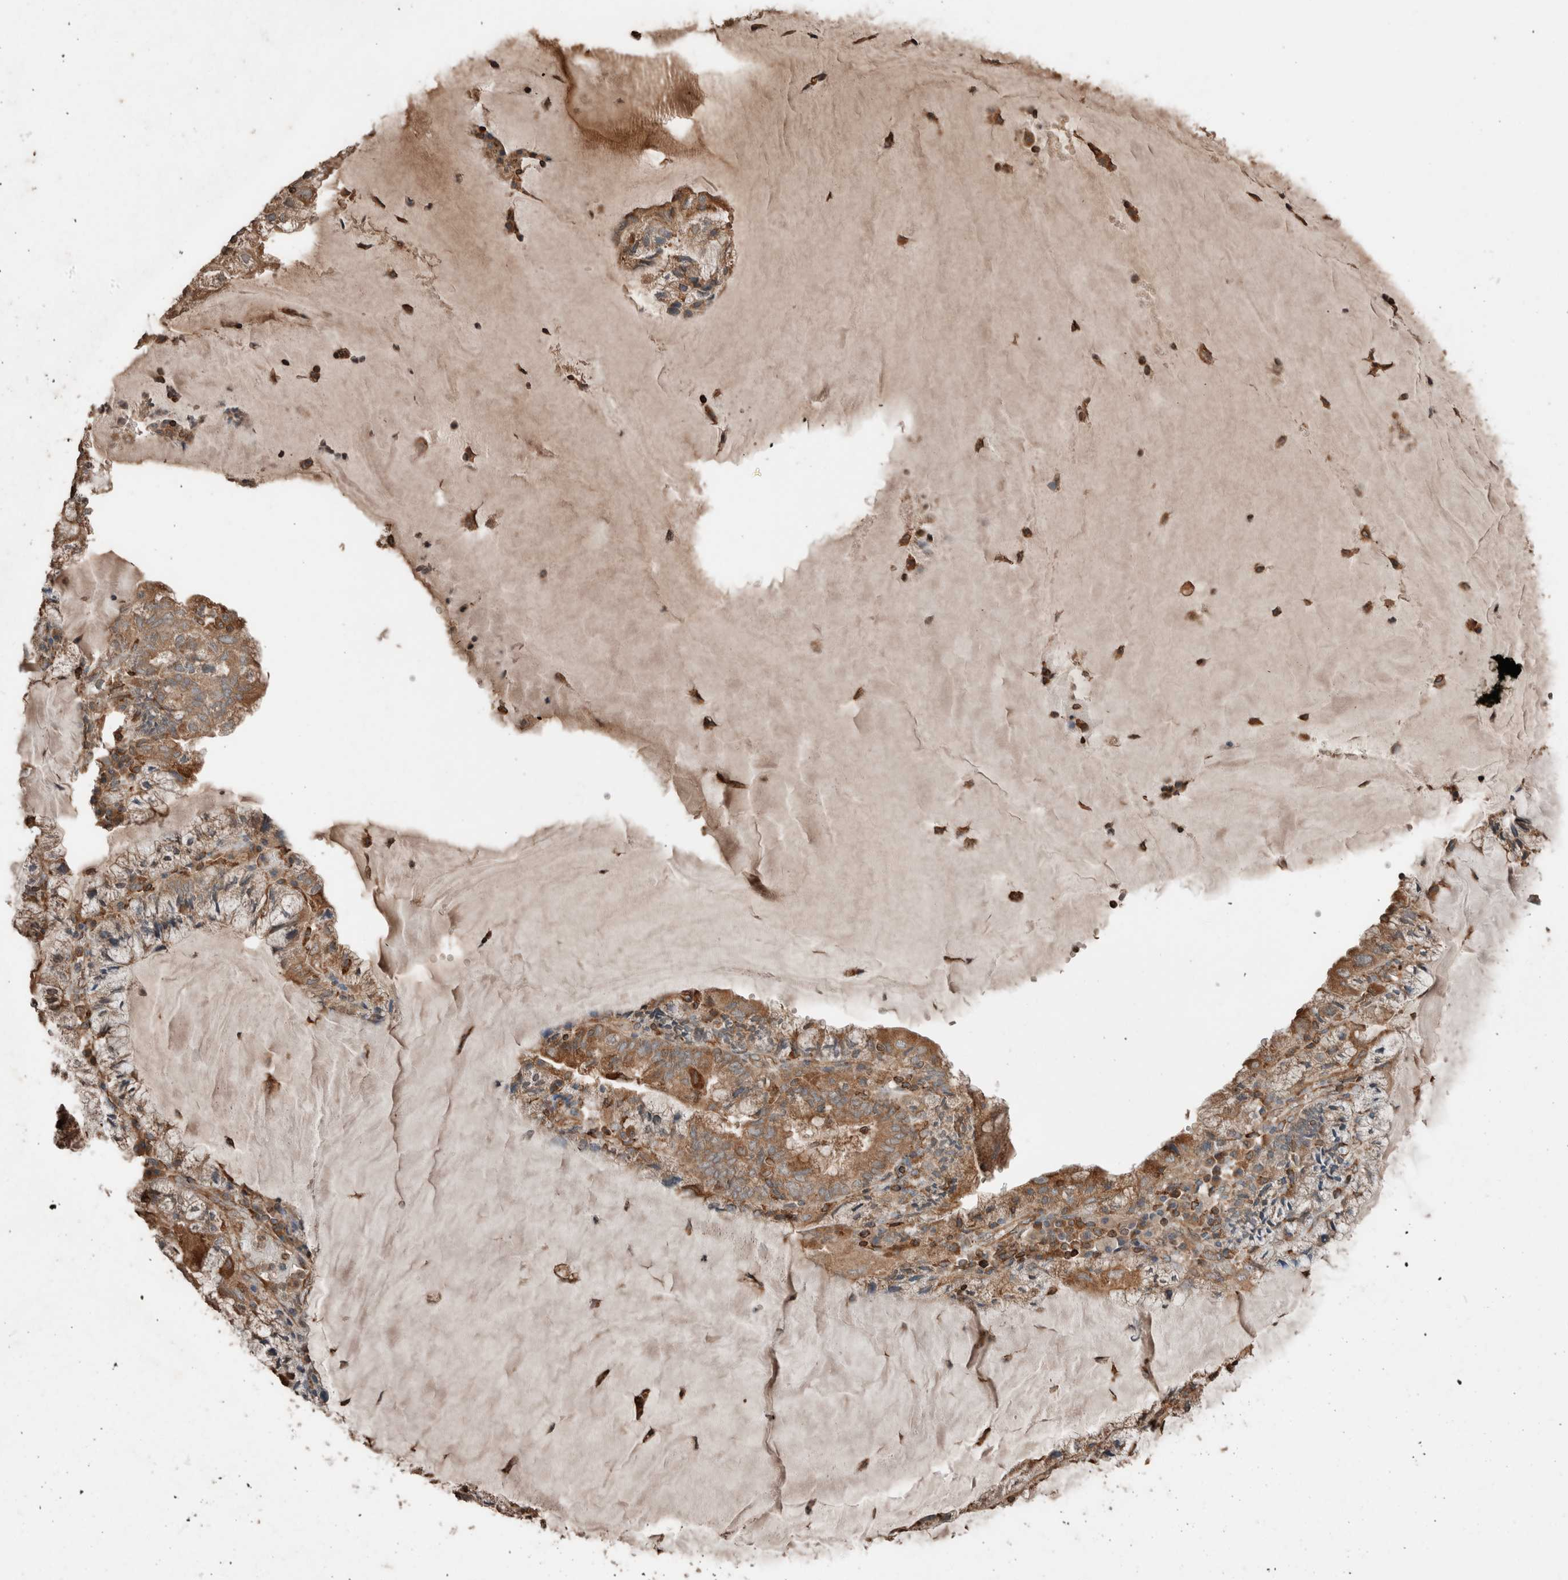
{"staining": {"intensity": "moderate", "quantity": ">75%", "location": "cytoplasmic/membranous"}, "tissue": "endometrial cancer", "cell_type": "Tumor cells", "image_type": "cancer", "snomed": [{"axis": "morphology", "description": "Adenocarcinoma, NOS"}, {"axis": "topography", "description": "Endometrium"}], "caption": "Protein analysis of endometrial cancer tissue displays moderate cytoplasmic/membranous expression in about >75% of tumor cells. (brown staining indicates protein expression, while blue staining denotes nuclei).", "gene": "ERAP2", "patient": {"sex": "female", "age": 81}}